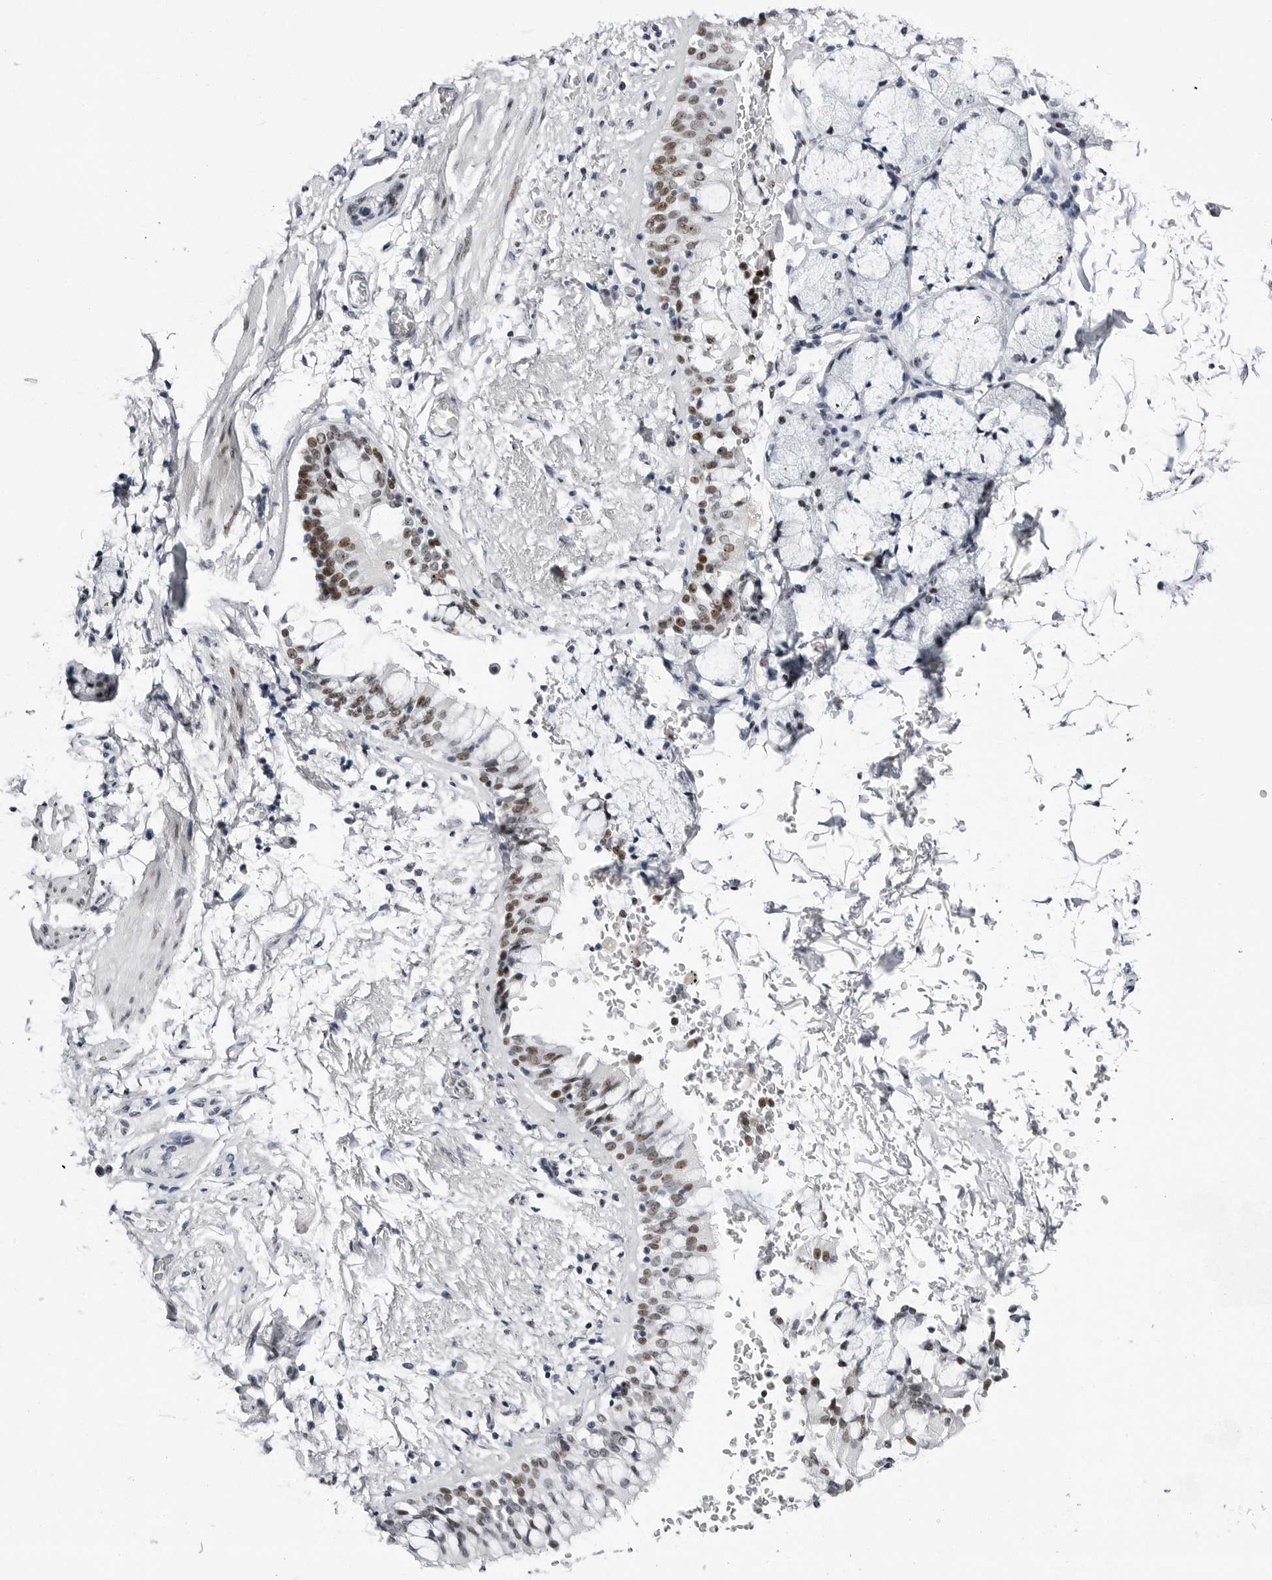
{"staining": {"intensity": "moderate", "quantity": "25%-75%", "location": "nuclear"}, "tissue": "bronchus", "cell_type": "Respiratory epithelial cells", "image_type": "normal", "snomed": [{"axis": "morphology", "description": "Normal tissue, NOS"}, {"axis": "morphology", "description": "Inflammation, NOS"}, {"axis": "topography", "description": "Cartilage tissue"}, {"axis": "topography", "description": "Bronchus"}, {"axis": "topography", "description": "Lung"}], "caption": "Protein staining displays moderate nuclear expression in approximately 25%-75% of respiratory epithelial cells in benign bronchus. The staining was performed using DAB (3,3'-diaminobenzidine) to visualize the protein expression in brown, while the nuclei were stained in blue with hematoxylin (Magnification: 20x).", "gene": "VEZF1", "patient": {"sex": "female", "age": 64}}